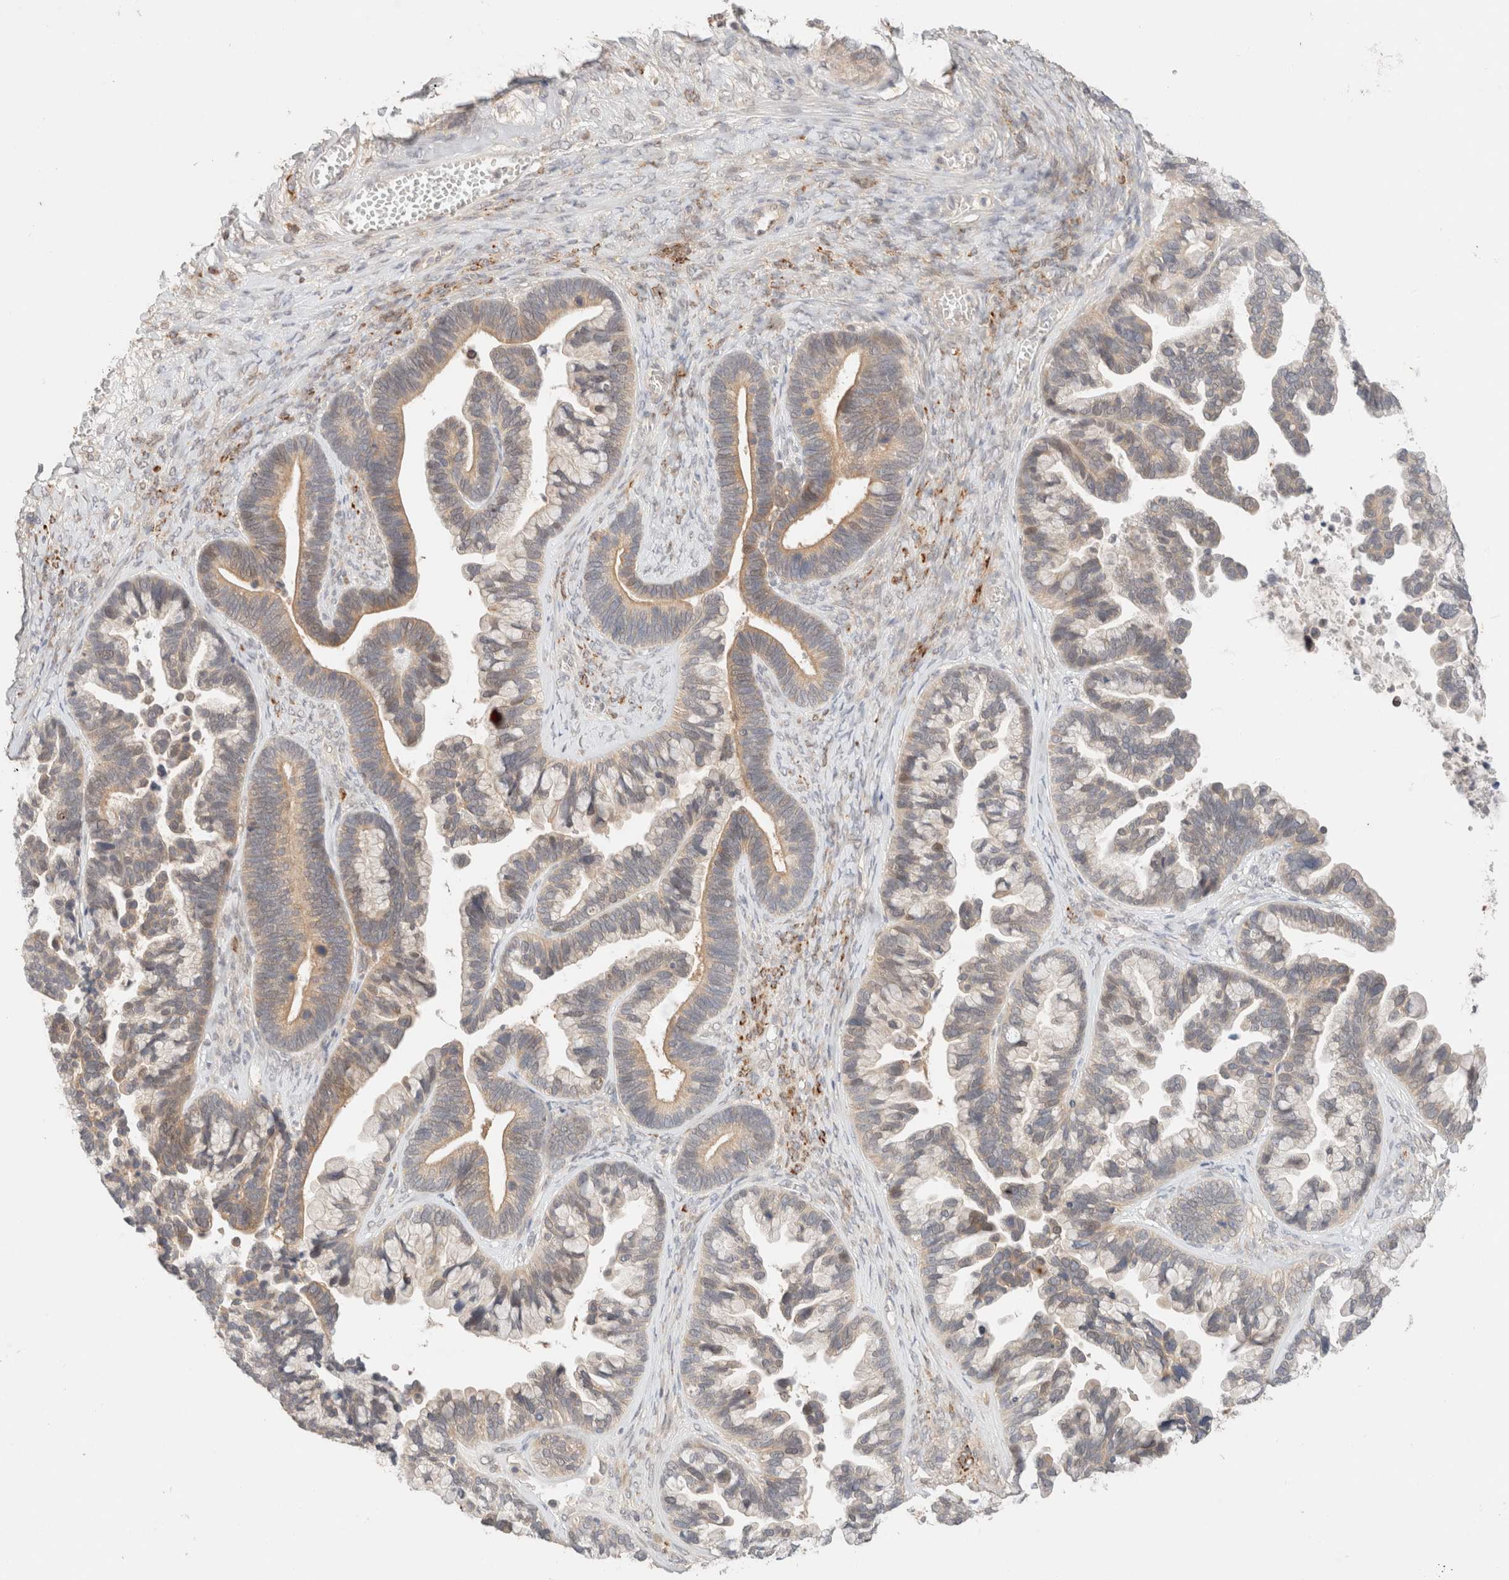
{"staining": {"intensity": "weak", "quantity": ">75%", "location": "cytoplasmic/membranous"}, "tissue": "ovarian cancer", "cell_type": "Tumor cells", "image_type": "cancer", "snomed": [{"axis": "morphology", "description": "Cystadenocarcinoma, serous, NOS"}, {"axis": "topography", "description": "Ovary"}], "caption": "Immunohistochemical staining of ovarian cancer shows low levels of weak cytoplasmic/membranous staining in about >75% of tumor cells. The staining is performed using DAB brown chromogen to label protein expression. The nuclei are counter-stained blue using hematoxylin.", "gene": "SARM1", "patient": {"sex": "female", "age": 56}}